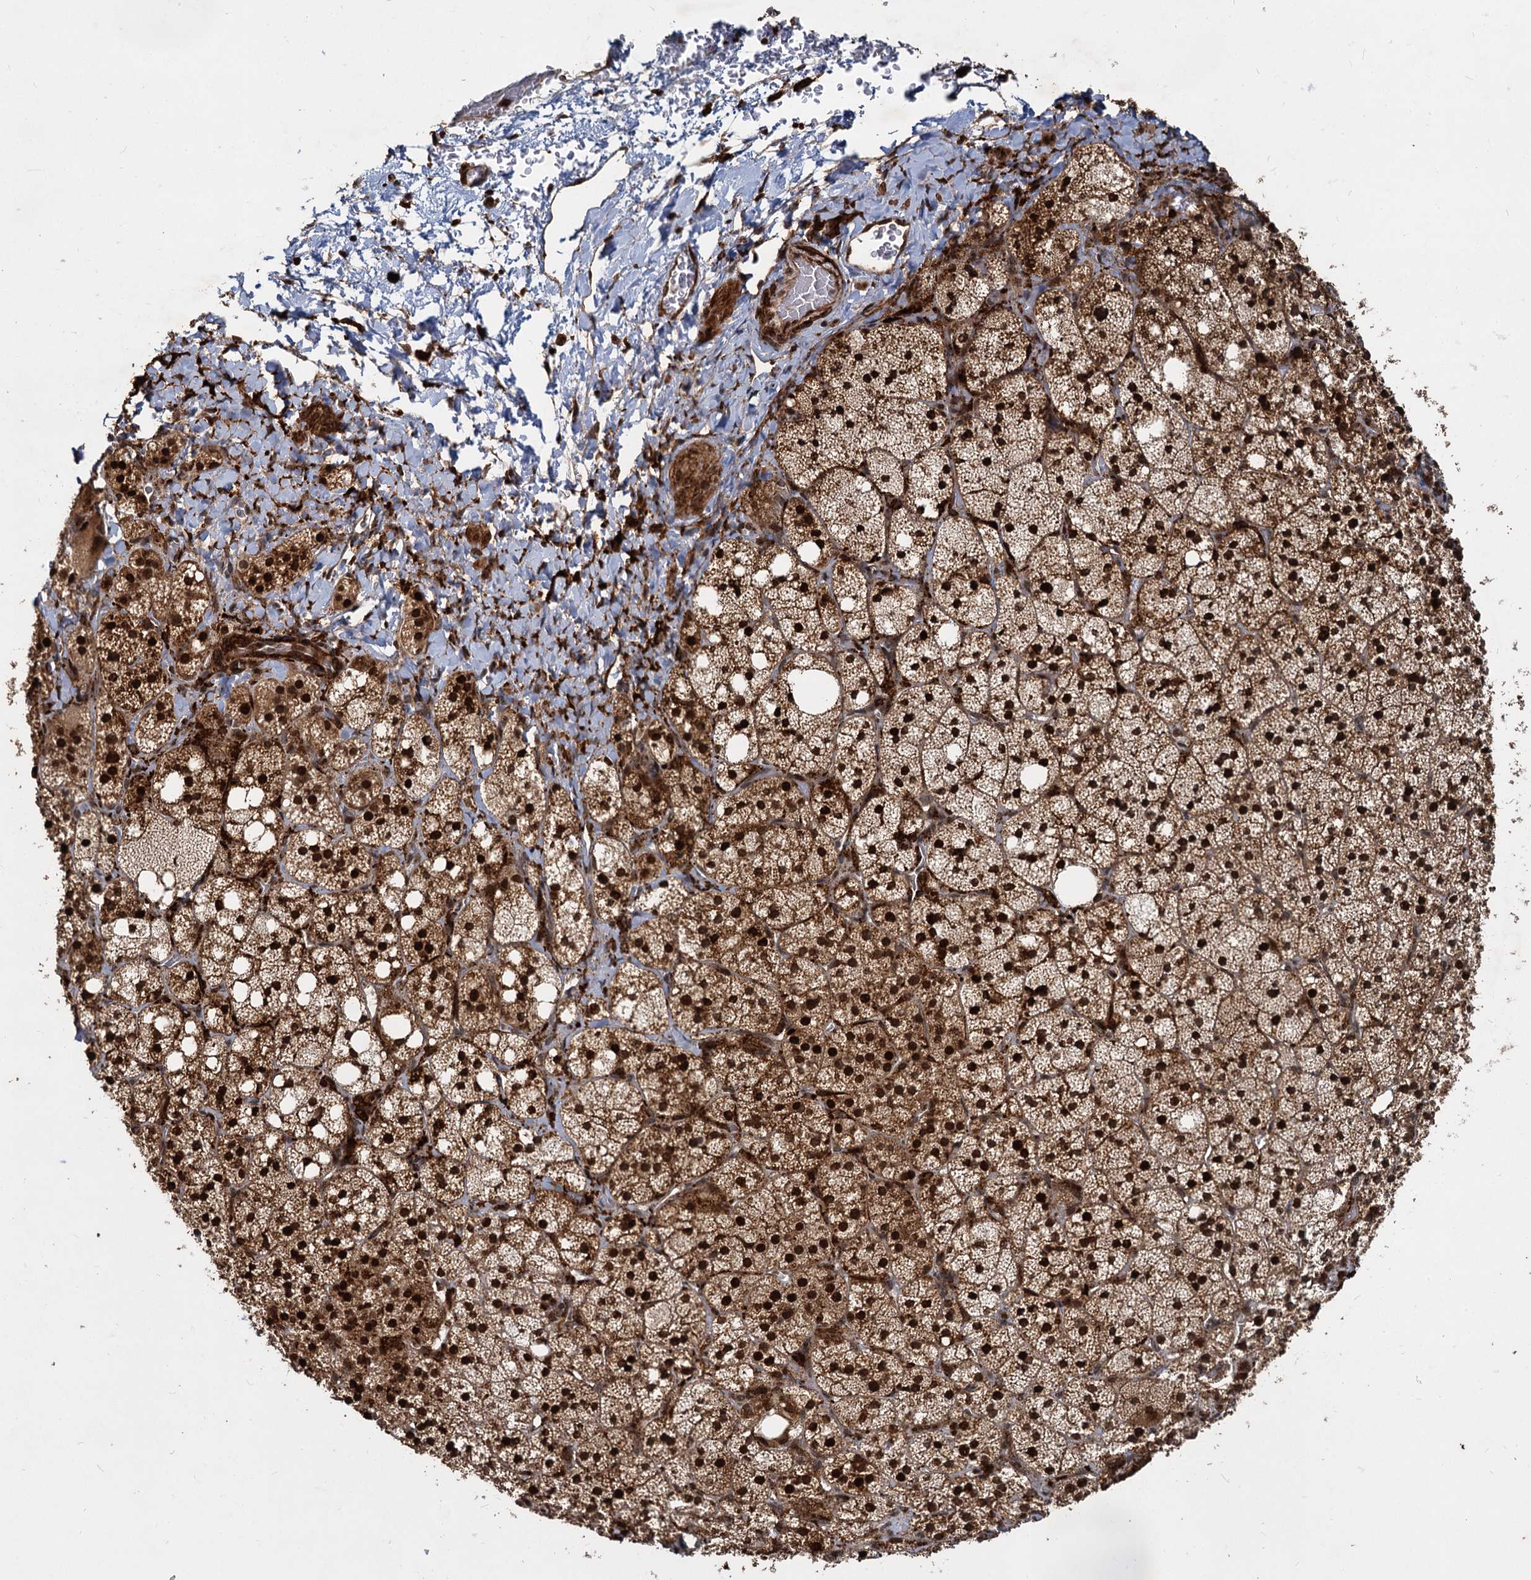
{"staining": {"intensity": "strong", "quantity": ">75%", "location": "cytoplasmic/membranous,nuclear"}, "tissue": "adrenal gland", "cell_type": "Glandular cells", "image_type": "normal", "snomed": [{"axis": "morphology", "description": "Normal tissue, NOS"}, {"axis": "topography", "description": "Adrenal gland"}], "caption": "Strong cytoplasmic/membranous,nuclear expression is appreciated in approximately >75% of glandular cells in normal adrenal gland. The staining was performed using DAB (3,3'-diaminobenzidine) to visualize the protein expression in brown, while the nuclei were stained in blue with hematoxylin (Magnification: 20x).", "gene": "TRIM23", "patient": {"sex": "male", "age": 61}}